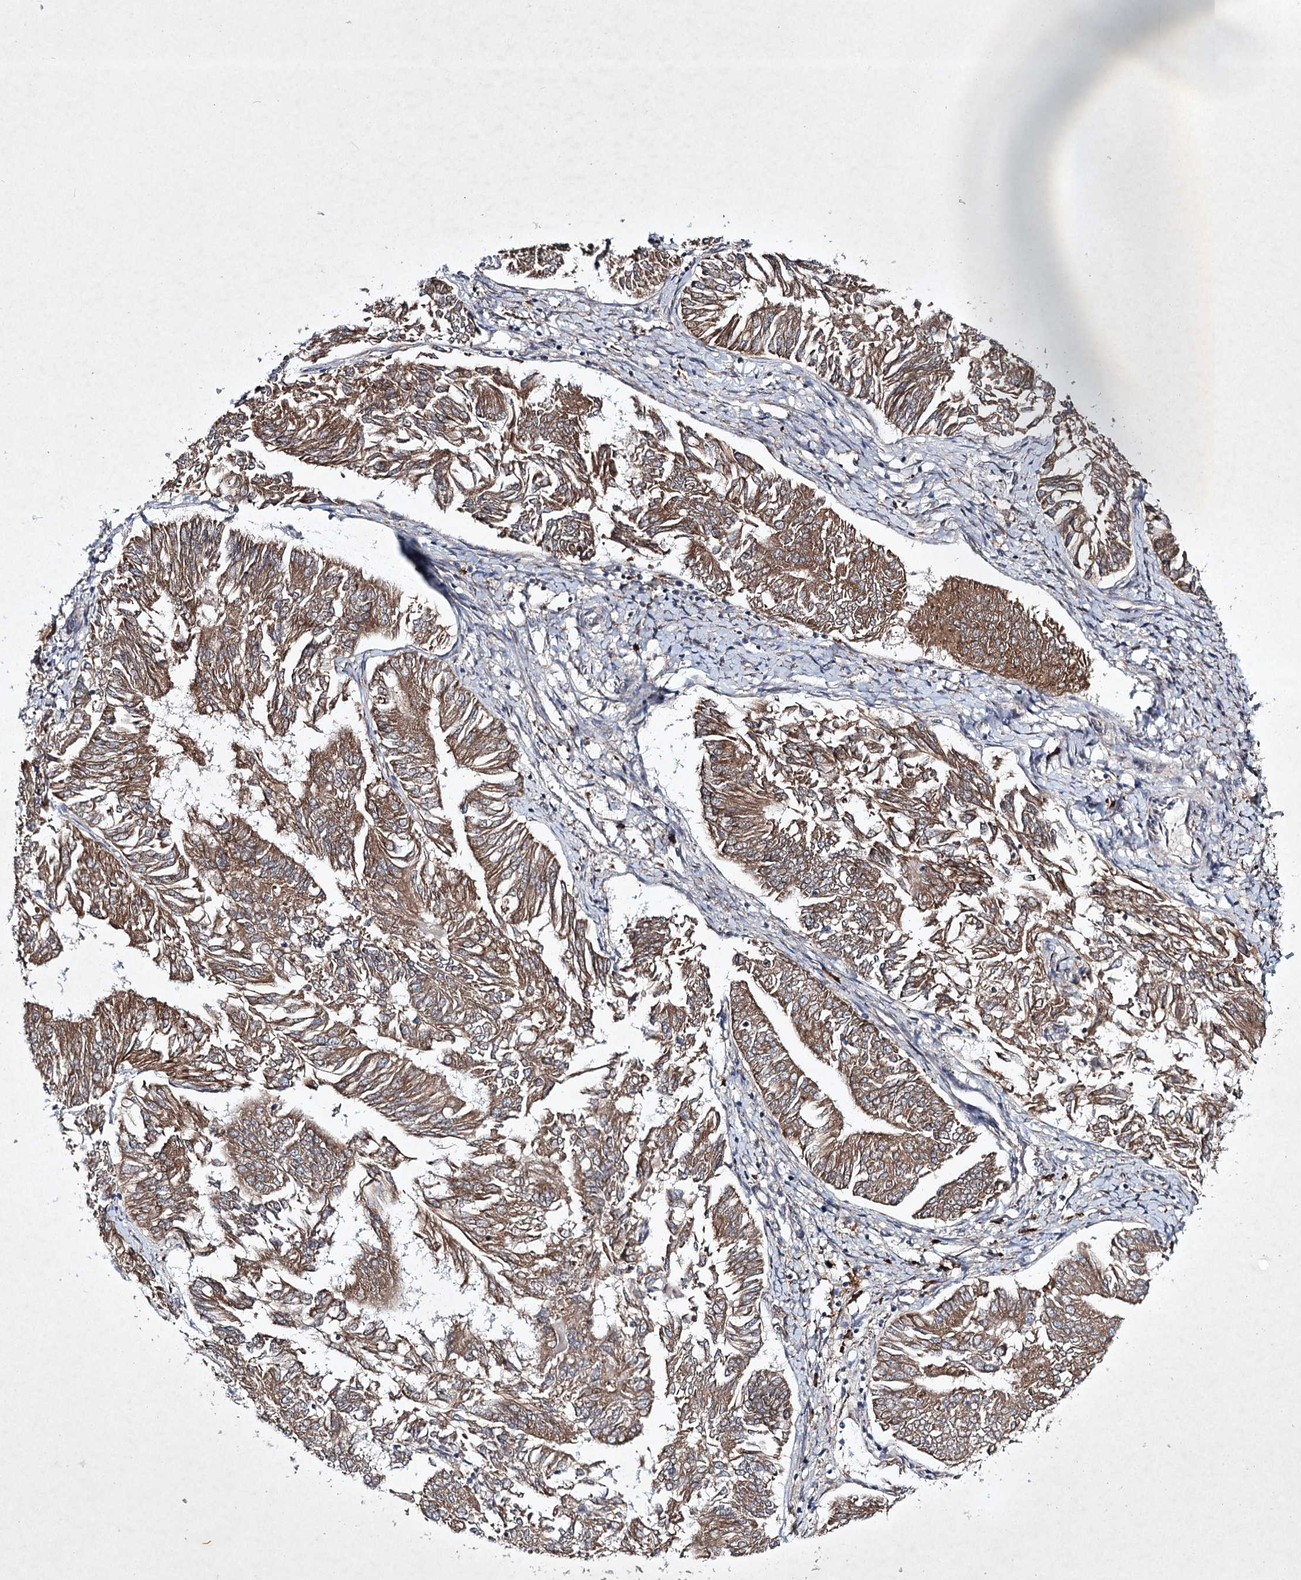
{"staining": {"intensity": "moderate", "quantity": ">75%", "location": "cytoplasmic/membranous"}, "tissue": "endometrial cancer", "cell_type": "Tumor cells", "image_type": "cancer", "snomed": [{"axis": "morphology", "description": "Adenocarcinoma, NOS"}, {"axis": "topography", "description": "Endometrium"}], "caption": "Brown immunohistochemical staining in endometrial cancer displays moderate cytoplasmic/membranous expression in approximately >75% of tumor cells. (DAB = brown stain, brightfield microscopy at high magnification).", "gene": "ALG9", "patient": {"sex": "female", "age": 58}}